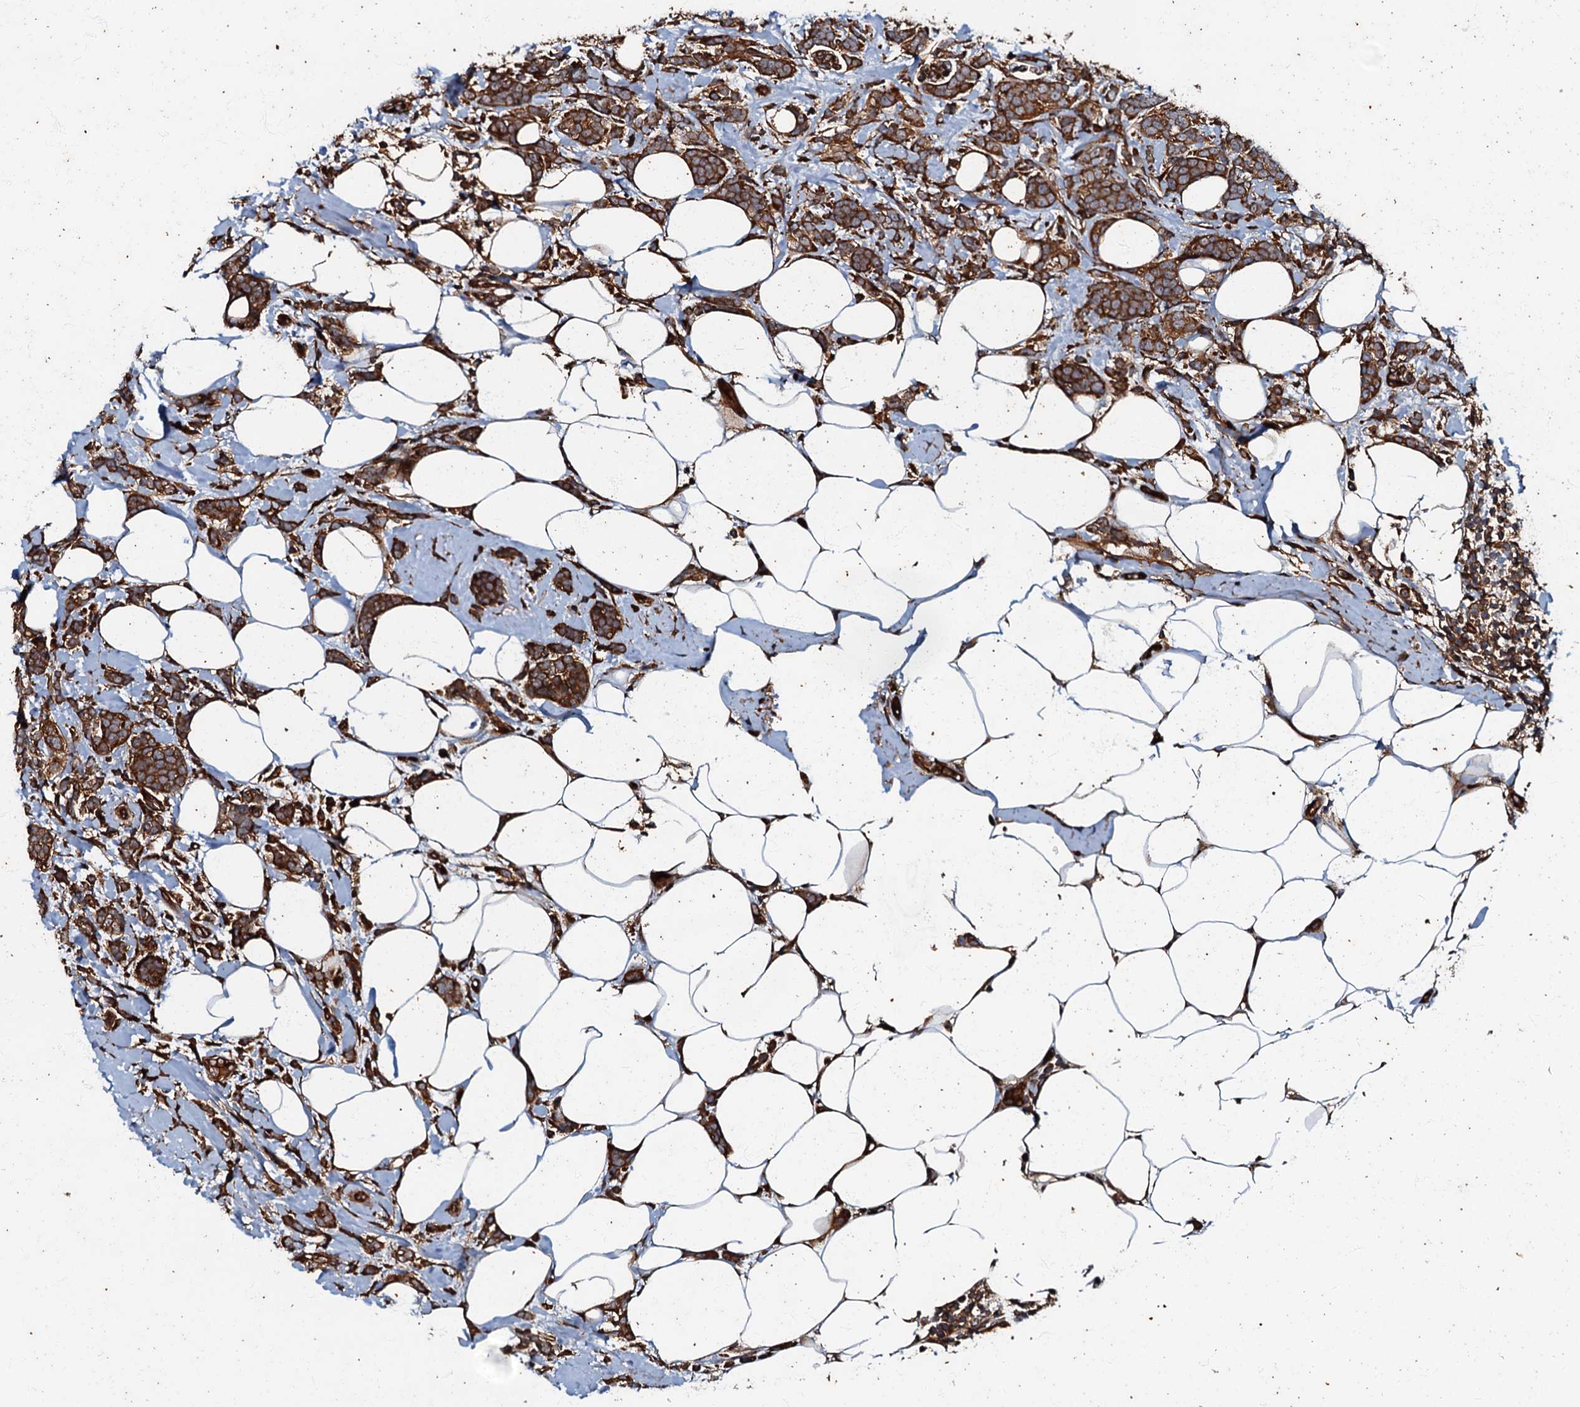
{"staining": {"intensity": "strong", "quantity": ">75%", "location": "cytoplasmic/membranous"}, "tissue": "breast cancer", "cell_type": "Tumor cells", "image_type": "cancer", "snomed": [{"axis": "morphology", "description": "Lobular carcinoma"}, {"axis": "topography", "description": "Breast"}], "caption": "Strong cytoplasmic/membranous protein positivity is appreciated in about >75% of tumor cells in lobular carcinoma (breast). (Stains: DAB (3,3'-diaminobenzidine) in brown, nuclei in blue, Microscopy: brightfield microscopy at high magnification).", "gene": "BLOC1S6", "patient": {"sex": "female", "age": 58}}